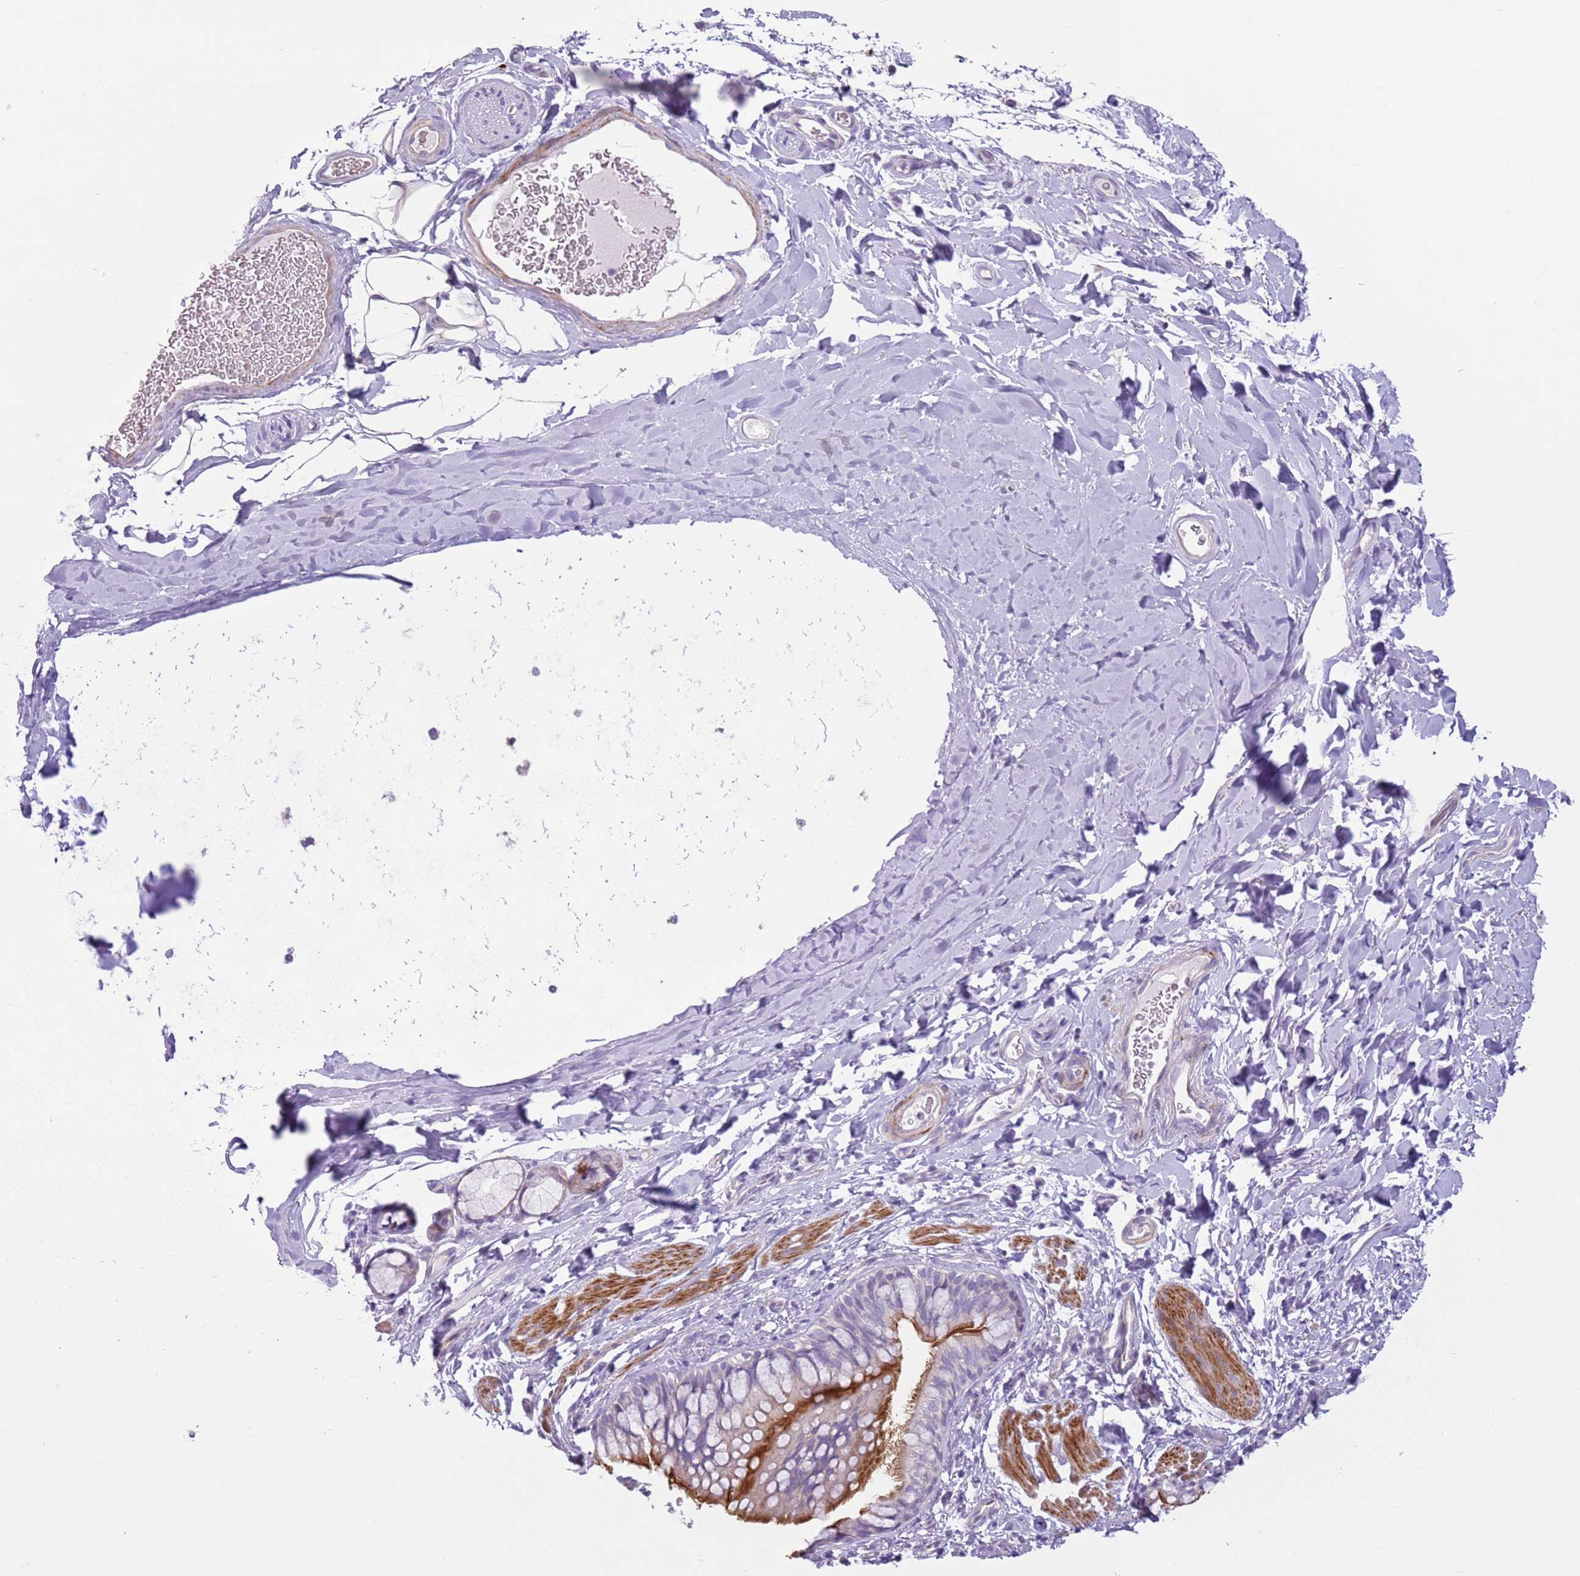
{"staining": {"intensity": "strong", "quantity": "25%-75%", "location": "cytoplasmic/membranous"}, "tissue": "bronchus", "cell_type": "Respiratory epithelial cells", "image_type": "normal", "snomed": [{"axis": "morphology", "description": "Normal tissue, NOS"}, {"axis": "topography", "description": "Cartilage tissue"}, {"axis": "topography", "description": "Bronchus"}], "caption": "Bronchus stained with IHC demonstrates strong cytoplasmic/membranous expression in approximately 25%-75% of respiratory epithelial cells. The staining is performed using DAB (3,3'-diaminobenzidine) brown chromogen to label protein expression. The nuclei are counter-stained blue using hematoxylin.", "gene": "ZNF239", "patient": {"sex": "female", "age": 36}}